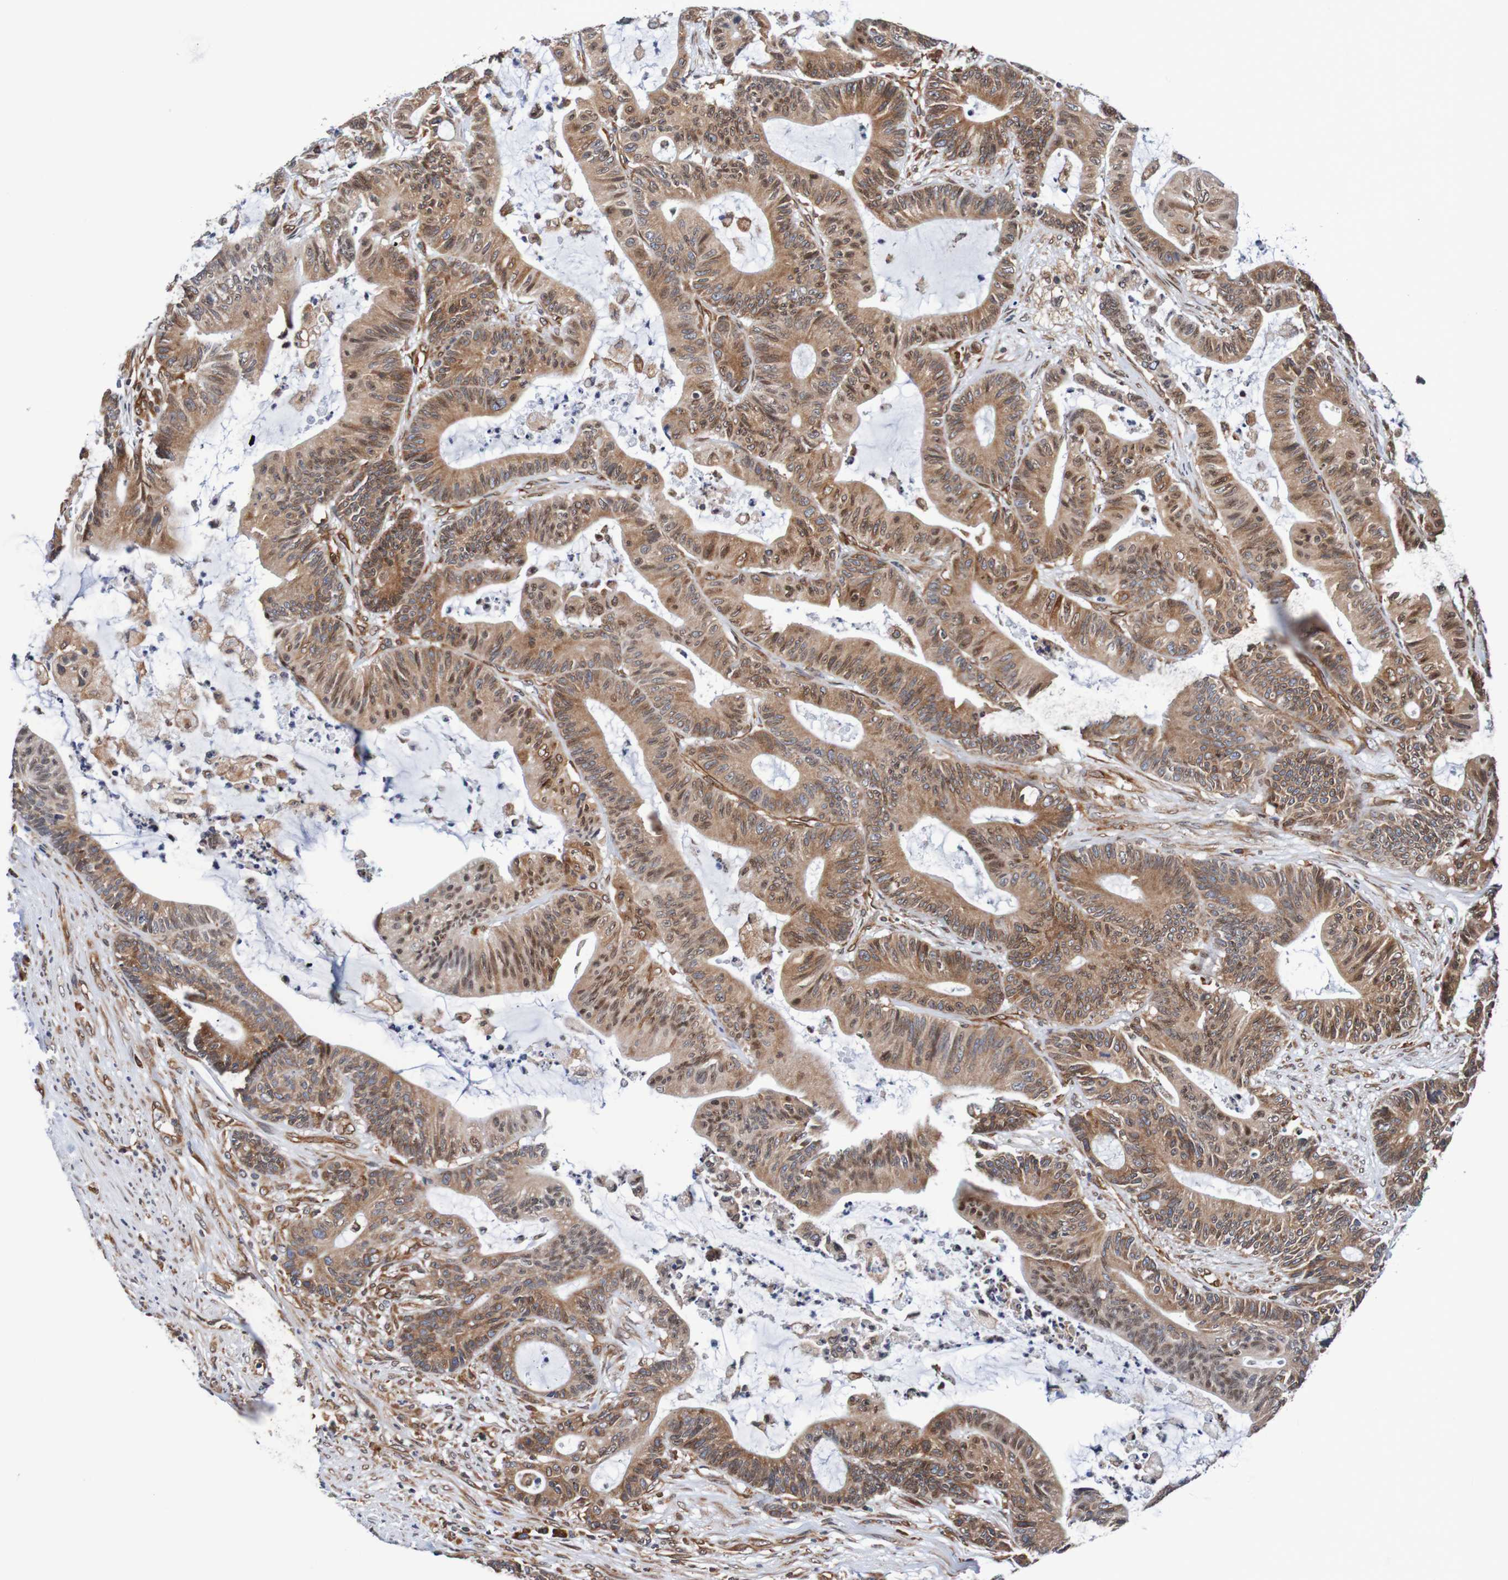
{"staining": {"intensity": "moderate", "quantity": ">75%", "location": "cytoplasmic/membranous,nuclear"}, "tissue": "colorectal cancer", "cell_type": "Tumor cells", "image_type": "cancer", "snomed": [{"axis": "morphology", "description": "Adenocarcinoma, NOS"}, {"axis": "topography", "description": "Colon"}], "caption": "Brown immunohistochemical staining in colorectal cancer demonstrates moderate cytoplasmic/membranous and nuclear staining in about >75% of tumor cells. (DAB IHC, brown staining for protein, blue staining for nuclei).", "gene": "TMEM109", "patient": {"sex": "female", "age": 84}}